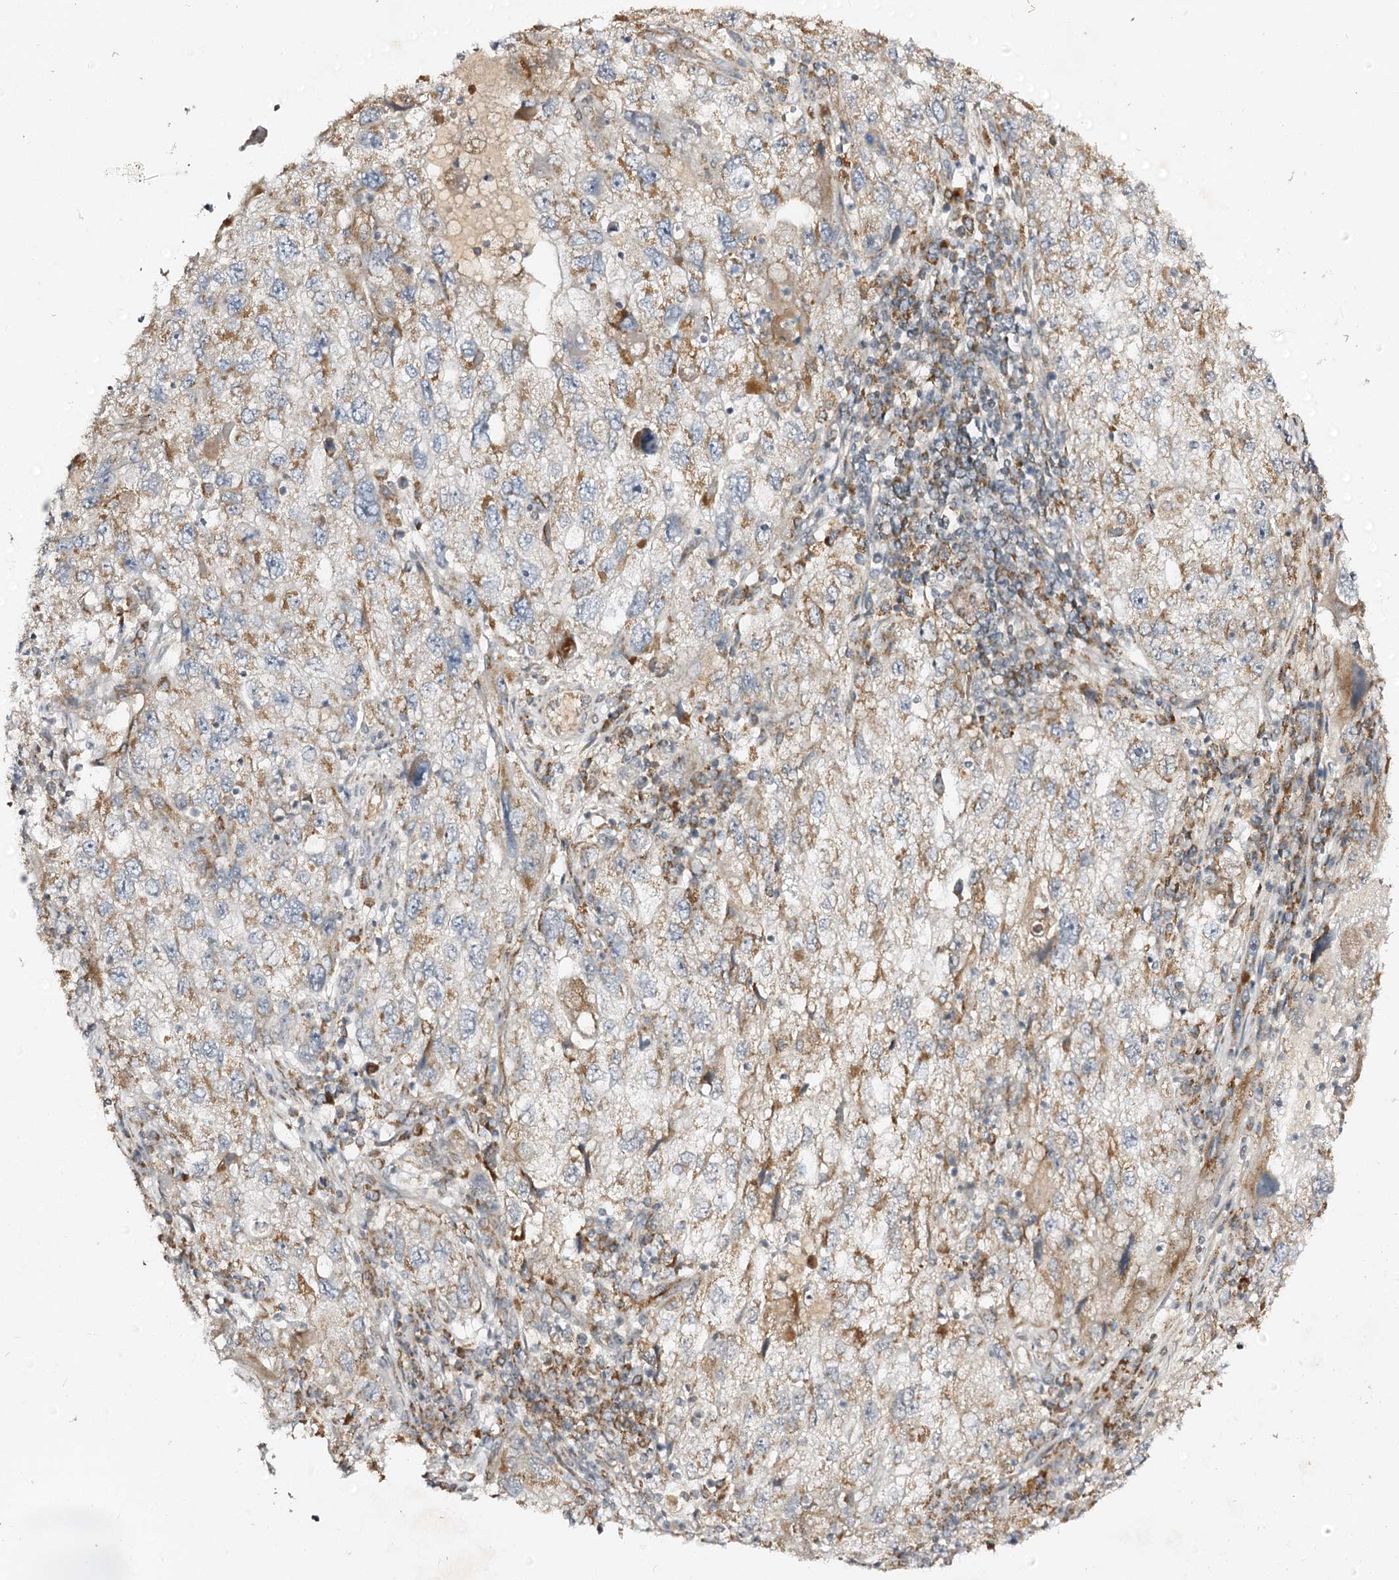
{"staining": {"intensity": "moderate", "quantity": "<25%", "location": "cytoplasmic/membranous"}, "tissue": "endometrial cancer", "cell_type": "Tumor cells", "image_type": "cancer", "snomed": [{"axis": "morphology", "description": "Adenocarcinoma, NOS"}, {"axis": "topography", "description": "Endometrium"}], "caption": "Protein expression analysis of human endometrial cancer reveals moderate cytoplasmic/membranous positivity in about <25% of tumor cells. (brown staining indicates protein expression, while blue staining denotes nuclei).", "gene": "CBR4", "patient": {"sex": "female", "age": 49}}